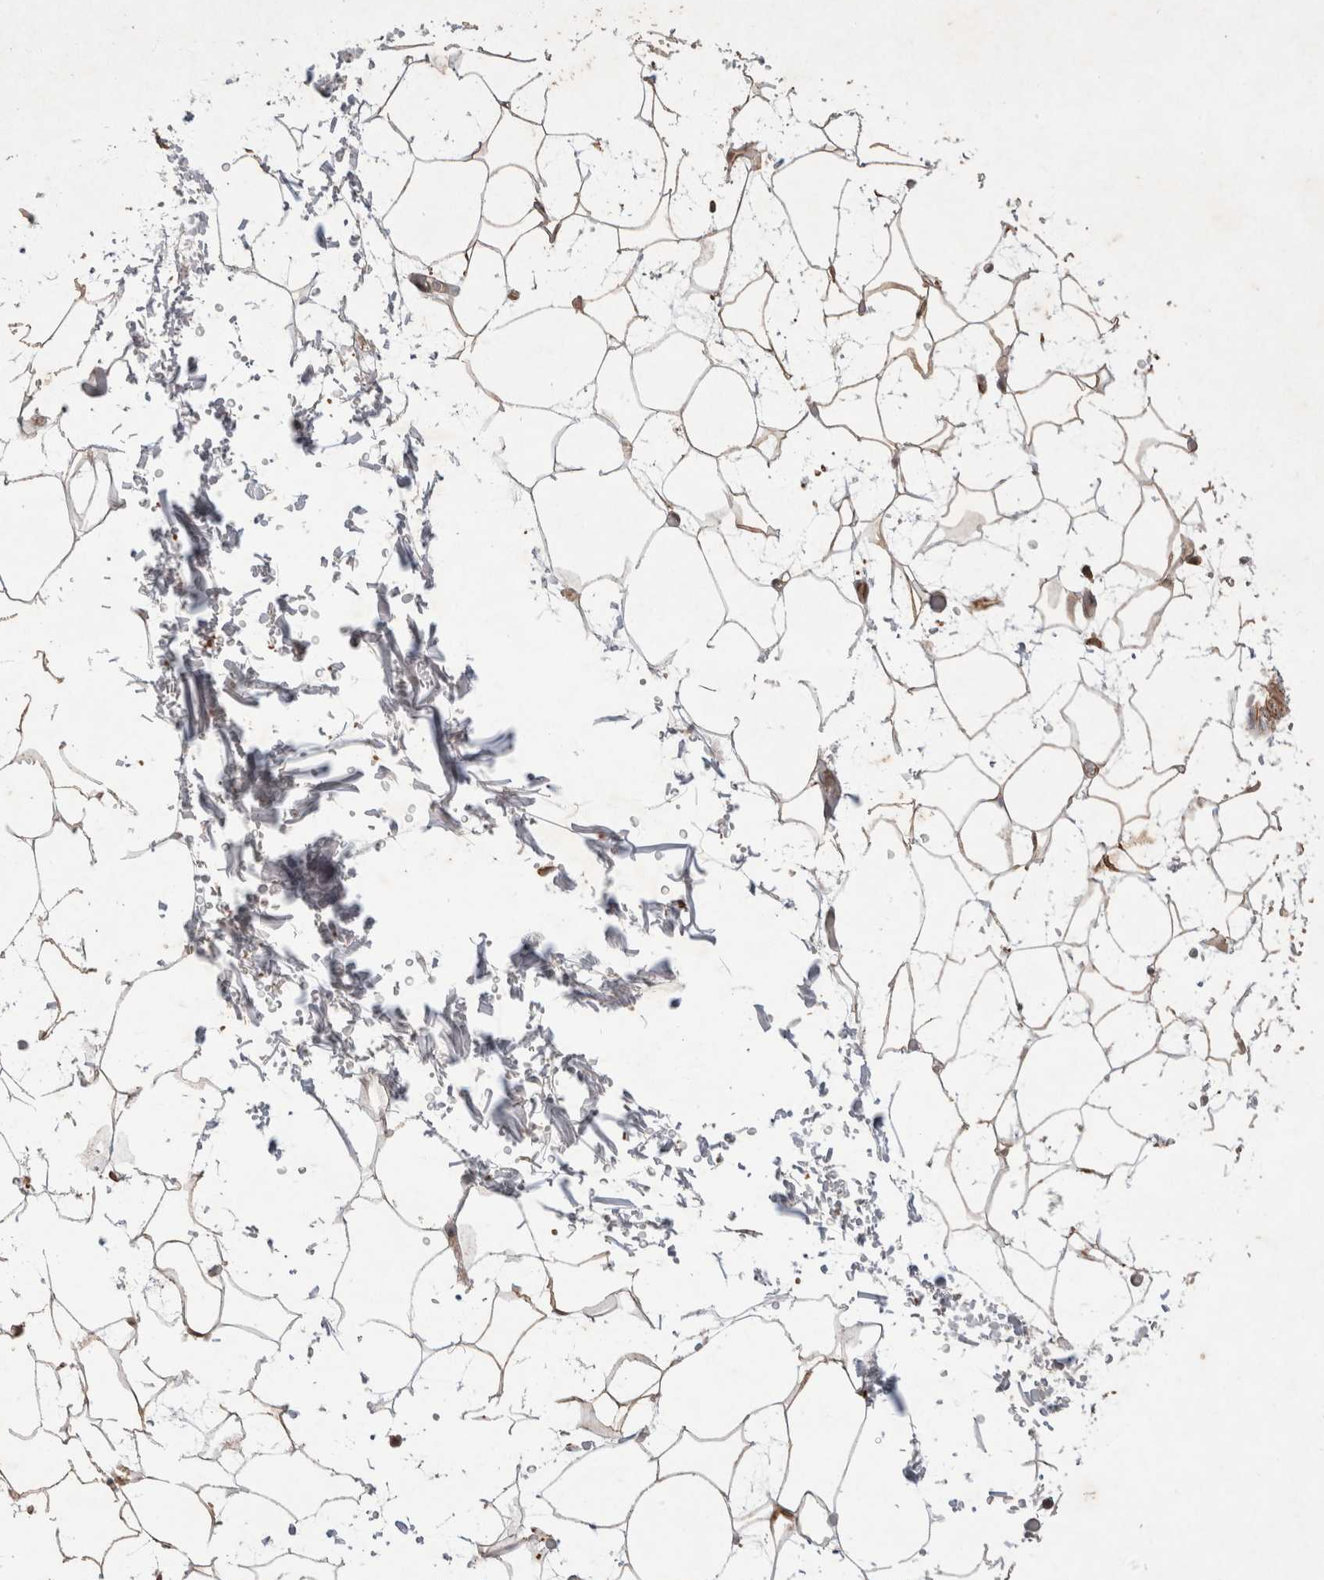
{"staining": {"intensity": "moderate", "quantity": "25%-75%", "location": "cytoplasmic/membranous"}, "tissue": "adipose tissue", "cell_type": "Adipocytes", "image_type": "normal", "snomed": [{"axis": "morphology", "description": "Normal tissue, NOS"}, {"axis": "topography", "description": "Soft tissue"}], "caption": "The photomicrograph demonstrates immunohistochemical staining of benign adipose tissue. There is moderate cytoplasmic/membranous positivity is identified in approximately 25%-75% of adipocytes. (IHC, brightfield microscopy, high magnification).", "gene": "NMU", "patient": {"sex": "male", "age": 72}}